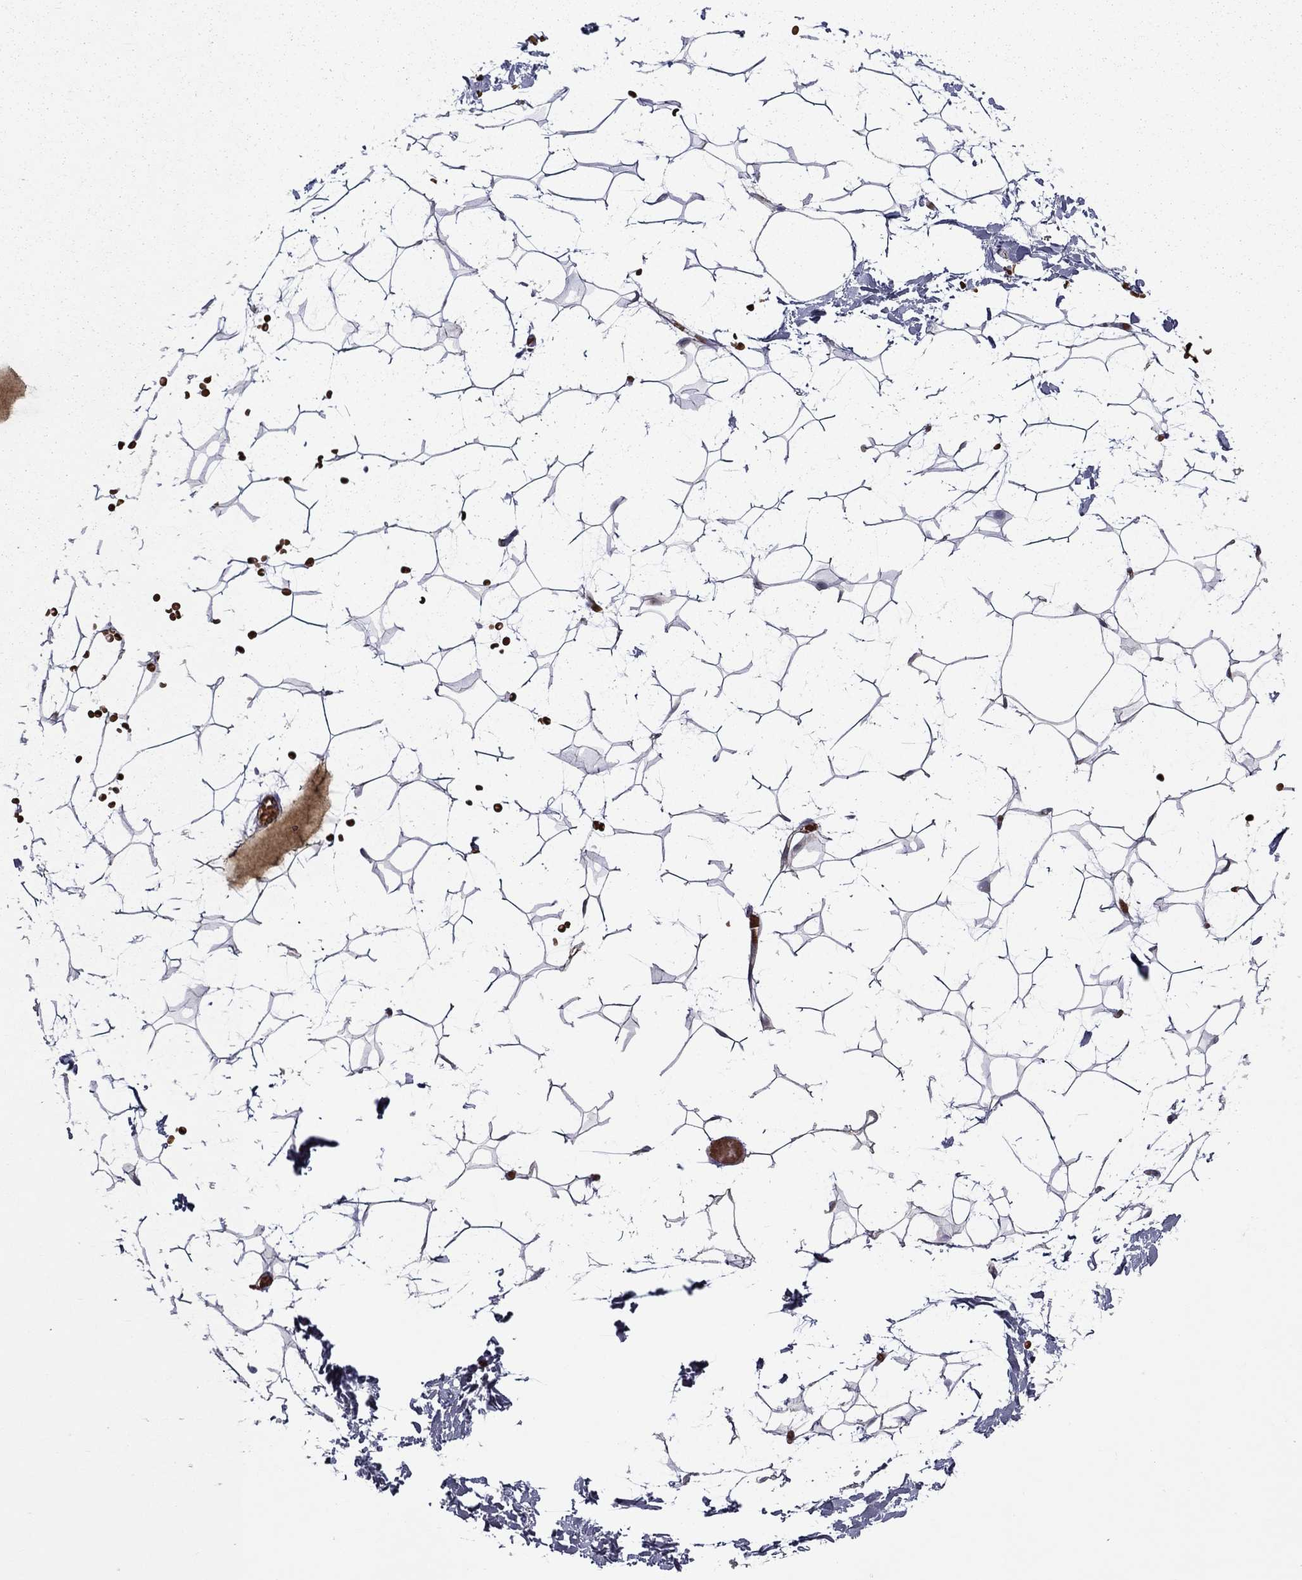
{"staining": {"intensity": "negative", "quantity": "none", "location": "none"}, "tissue": "adipose tissue", "cell_type": "Adipocytes", "image_type": "normal", "snomed": [{"axis": "morphology", "description": "Normal tissue, NOS"}, {"axis": "topography", "description": "Skin"}, {"axis": "topography", "description": "Peripheral nerve tissue"}], "caption": "This is an immunohistochemistry (IHC) histopathology image of normal adipose tissue. There is no staining in adipocytes.", "gene": "SLITRK1", "patient": {"sex": "female", "age": 56}}